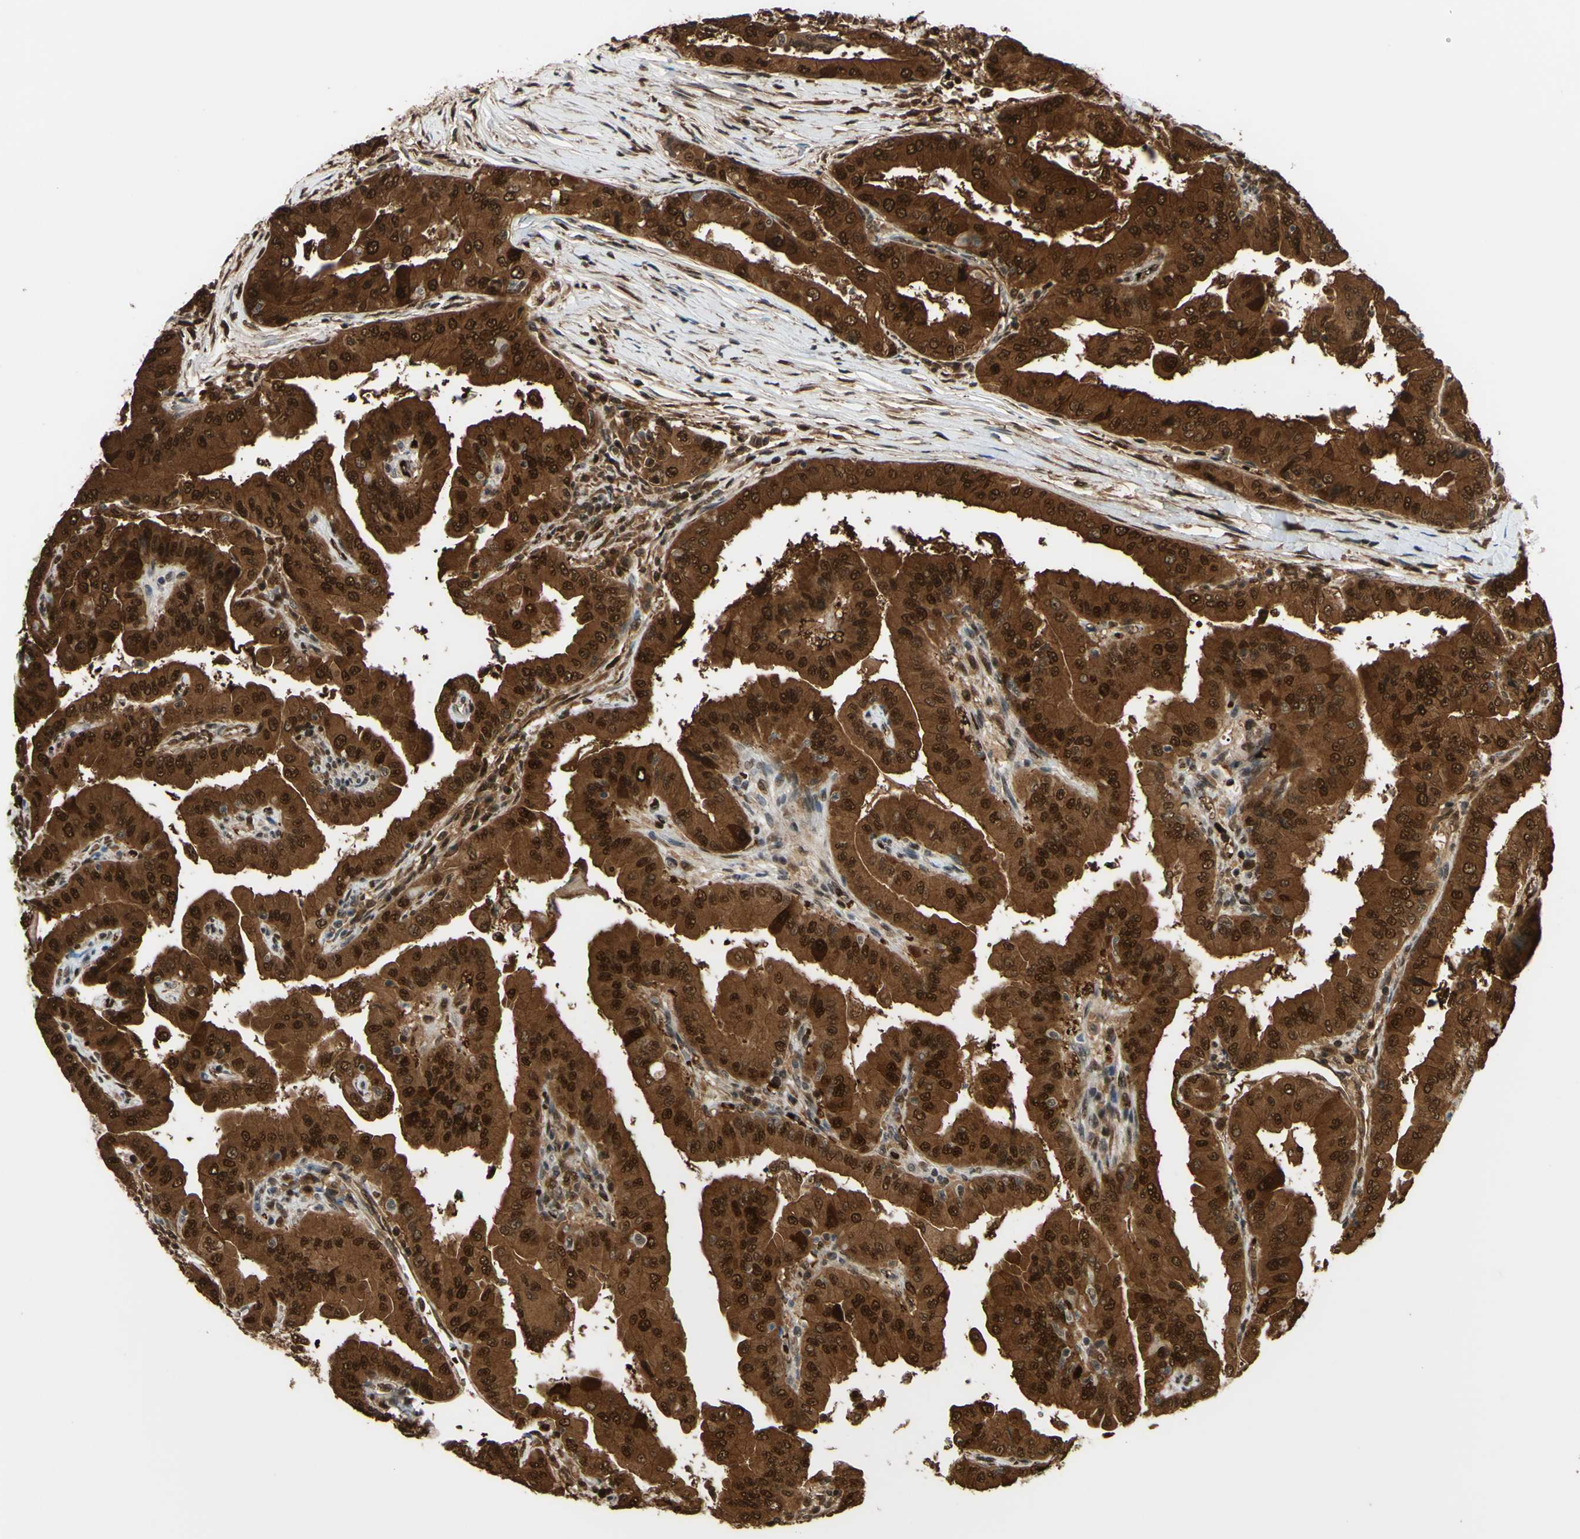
{"staining": {"intensity": "strong", "quantity": ">75%", "location": "cytoplasmic/membranous,nuclear"}, "tissue": "thyroid cancer", "cell_type": "Tumor cells", "image_type": "cancer", "snomed": [{"axis": "morphology", "description": "Papillary adenocarcinoma, NOS"}, {"axis": "topography", "description": "Thyroid gland"}], "caption": "Thyroid cancer (papillary adenocarcinoma) tissue shows strong cytoplasmic/membranous and nuclear staining in approximately >75% of tumor cells, visualized by immunohistochemistry. (Brightfield microscopy of DAB IHC at high magnification).", "gene": "THAP12", "patient": {"sex": "male", "age": 33}}